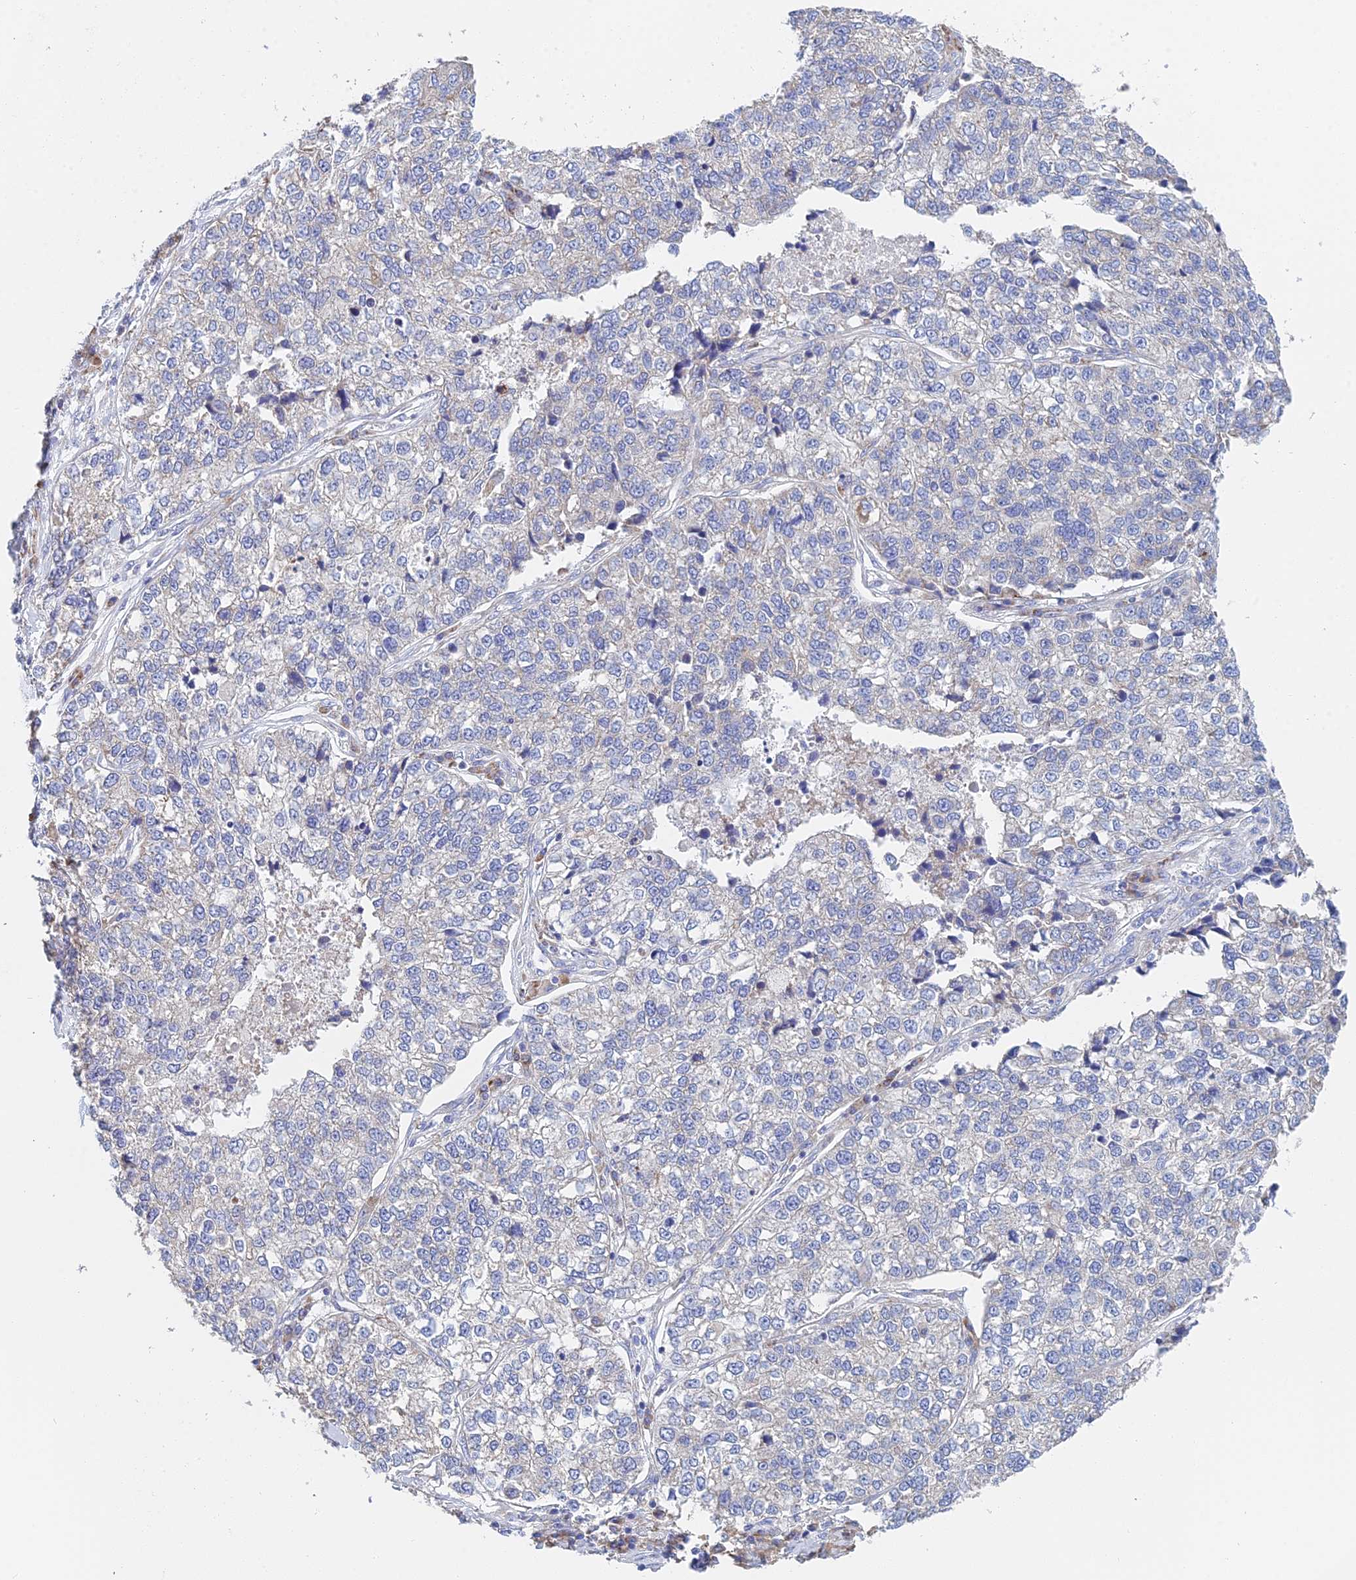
{"staining": {"intensity": "negative", "quantity": "none", "location": "none"}, "tissue": "lung cancer", "cell_type": "Tumor cells", "image_type": "cancer", "snomed": [{"axis": "morphology", "description": "Adenocarcinoma, NOS"}, {"axis": "topography", "description": "Lung"}], "caption": "Immunohistochemistry of lung adenocarcinoma shows no expression in tumor cells.", "gene": "CRACR2B", "patient": {"sex": "male", "age": 49}}